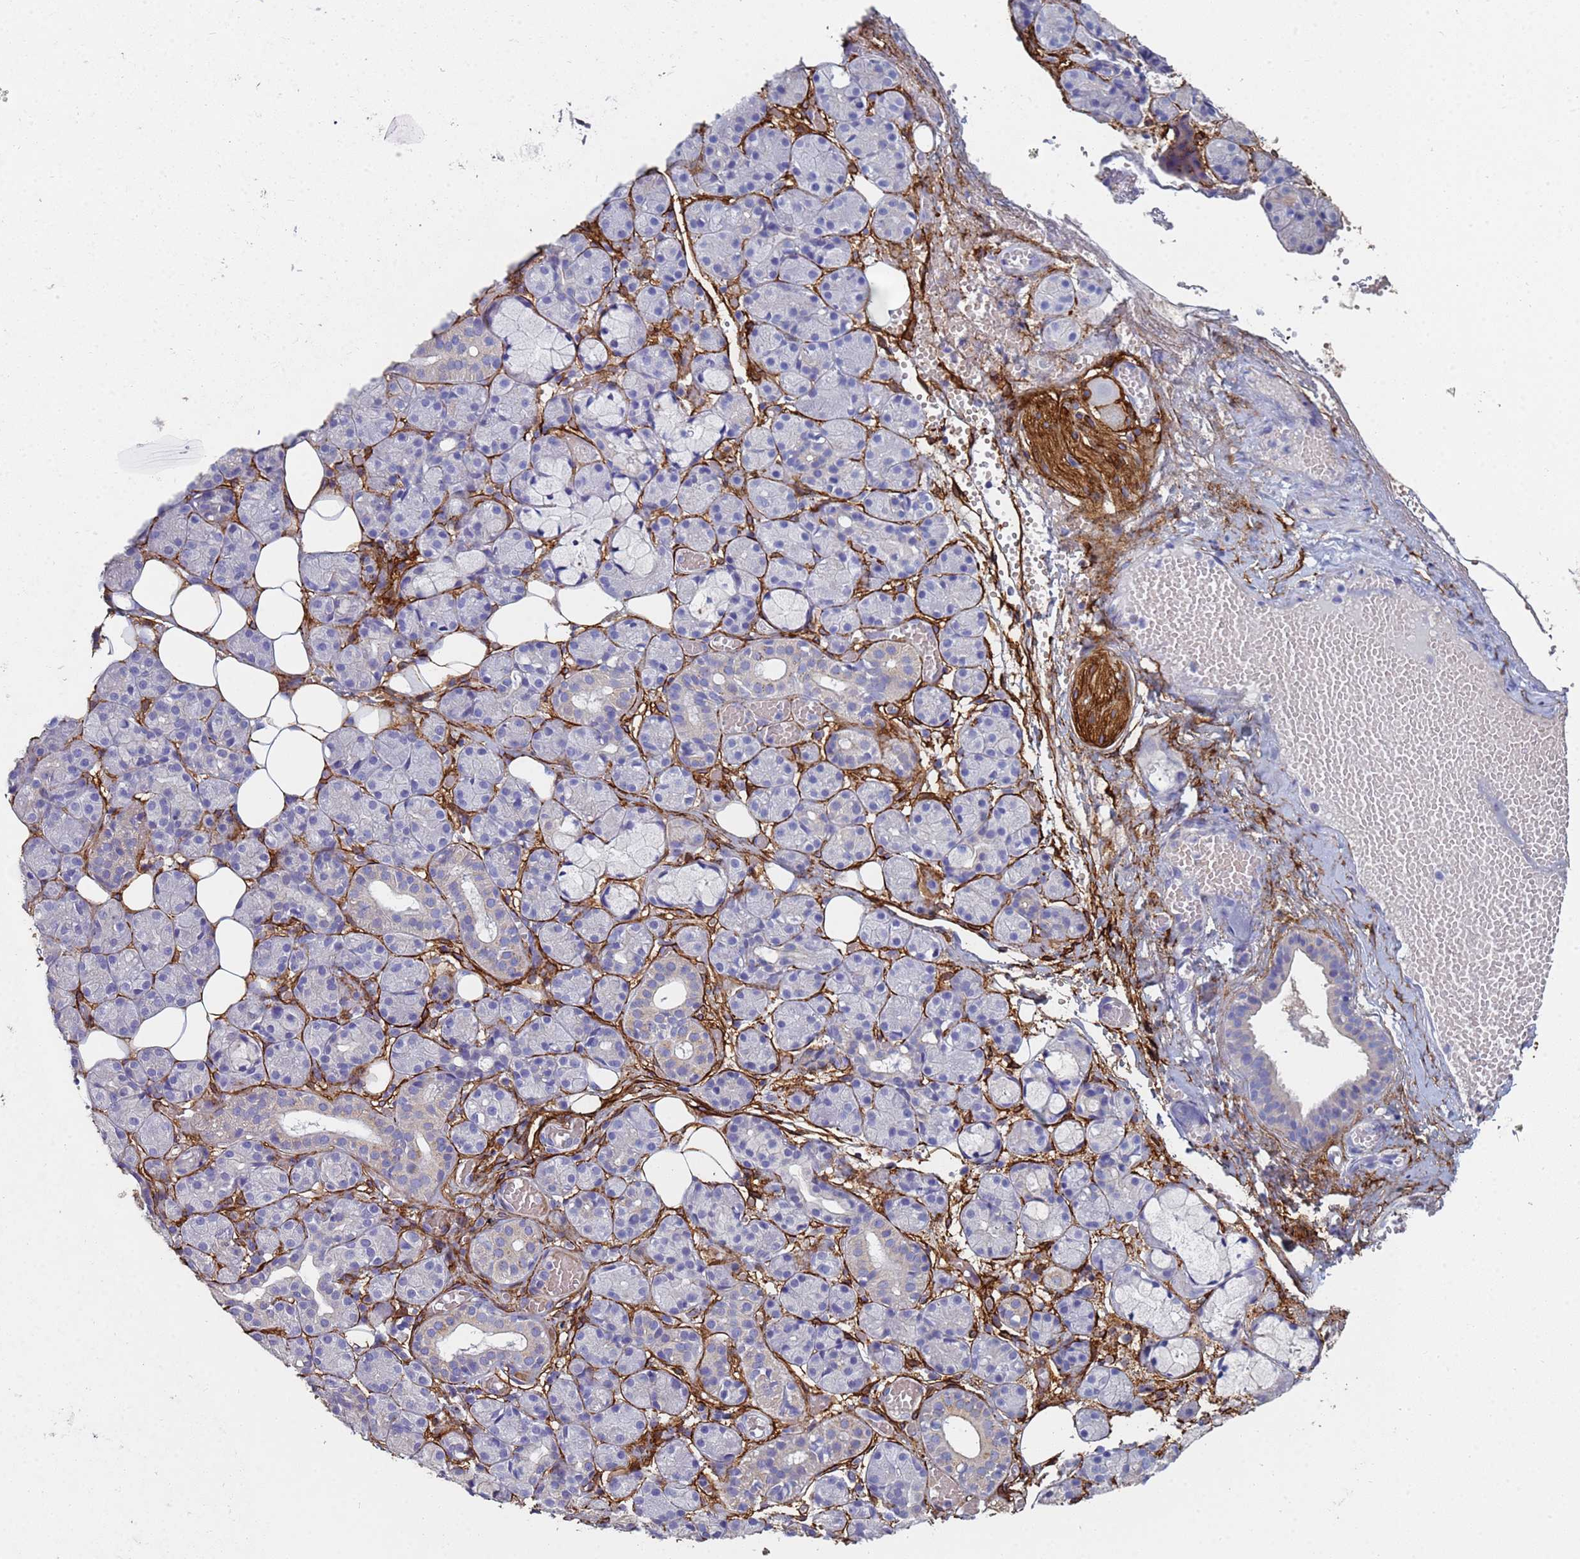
{"staining": {"intensity": "negative", "quantity": "none", "location": "none"}, "tissue": "salivary gland", "cell_type": "Glandular cells", "image_type": "normal", "snomed": [{"axis": "morphology", "description": "Normal tissue, NOS"}, {"axis": "topography", "description": "Salivary gland"}], "caption": "High magnification brightfield microscopy of benign salivary gland stained with DAB (3,3'-diaminobenzidine) (brown) and counterstained with hematoxylin (blue): glandular cells show no significant expression. Nuclei are stained in blue.", "gene": "ABCA8", "patient": {"sex": "male", "age": 63}}